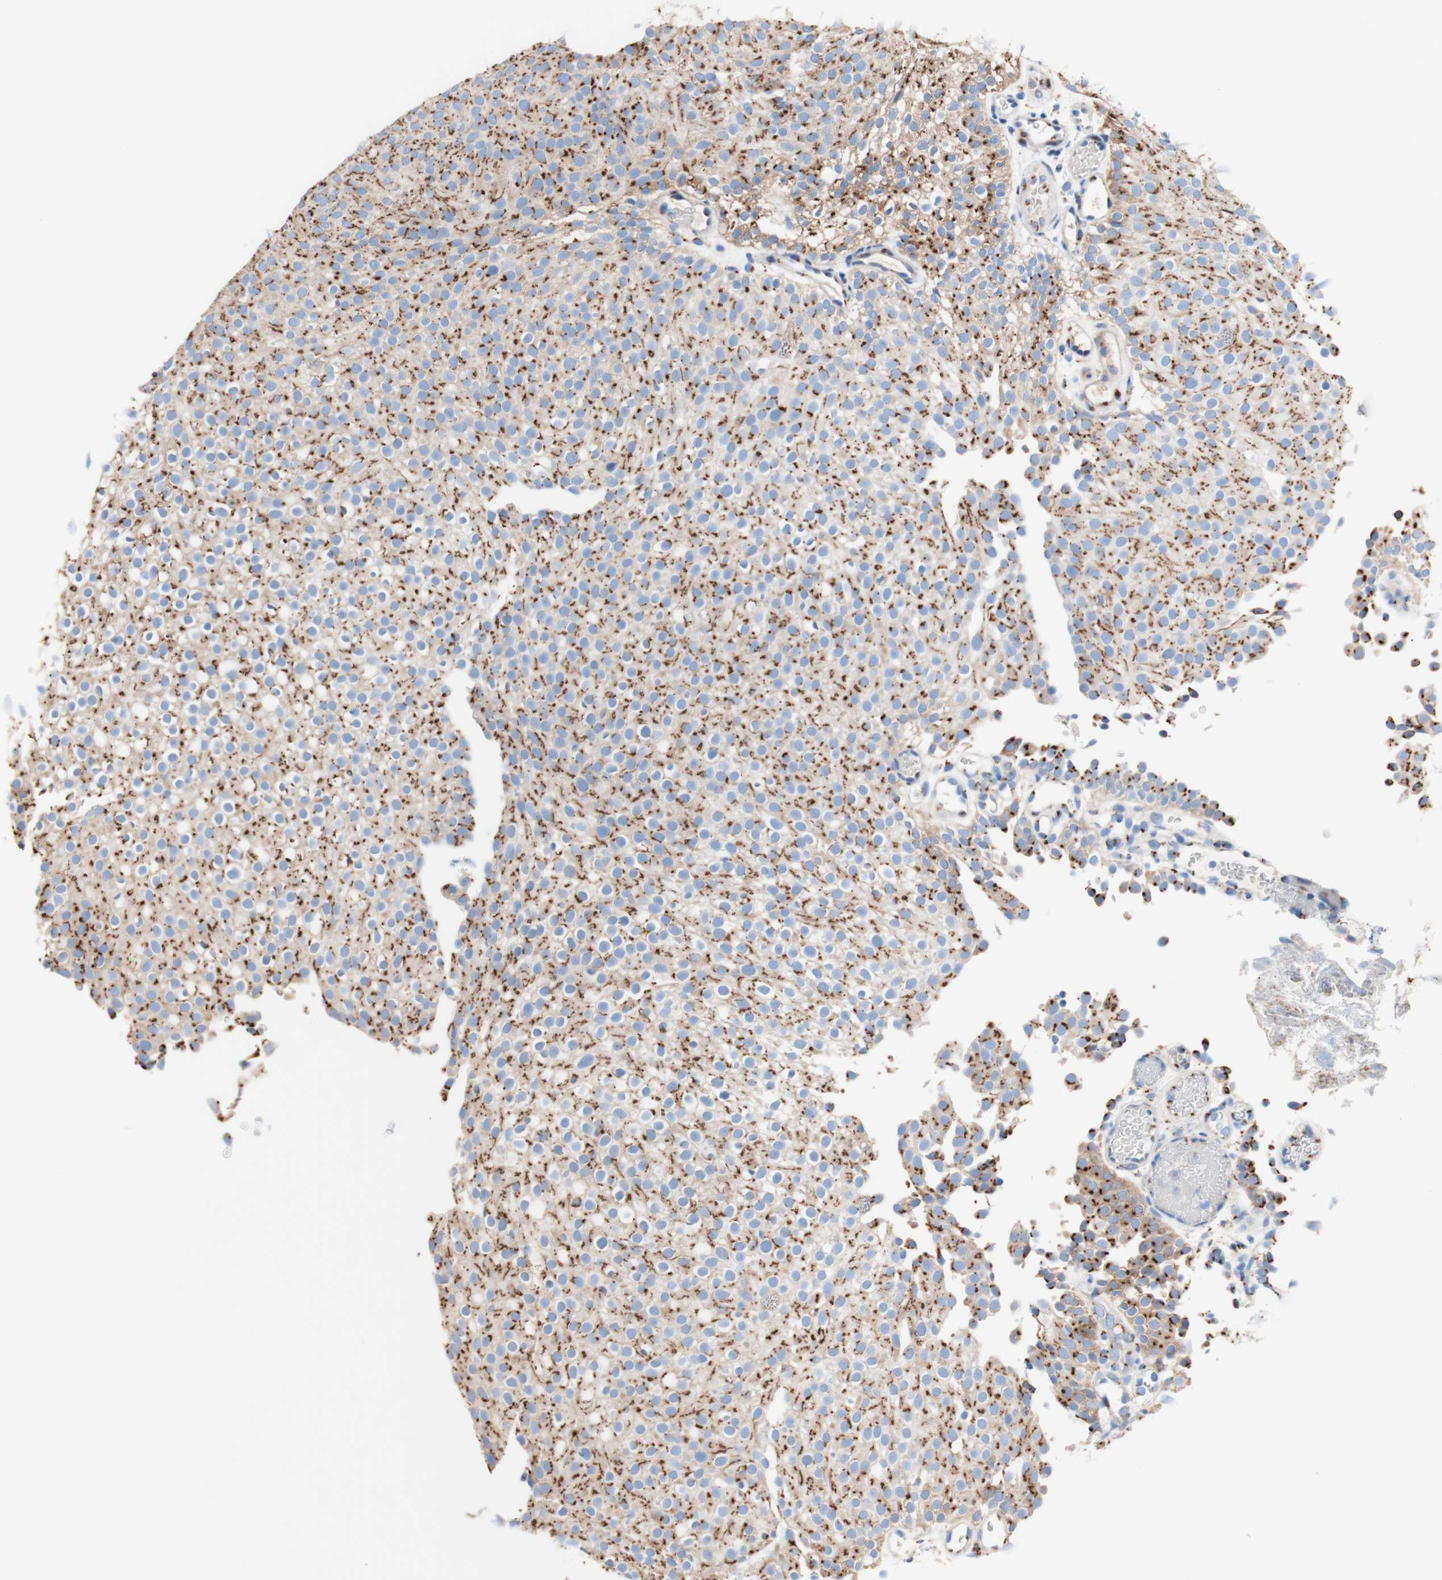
{"staining": {"intensity": "moderate", "quantity": "25%-75%", "location": "cytoplasmic/membranous"}, "tissue": "urothelial cancer", "cell_type": "Tumor cells", "image_type": "cancer", "snomed": [{"axis": "morphology", "description": "Urothelial carcinoma, Low grade"}, {"axis": "topography", "description": "Urinary bladder"}], "caption": "Immunohistochemistry micrograph of urothelial cancer stained for a protein (brown), which reveals medium levels of moderate cytoplasmic/membranous staining in approximately 25%-75% of tumor cells.", "gene": "GALNT2", "patient": {"sex": "male", "age": 78}}